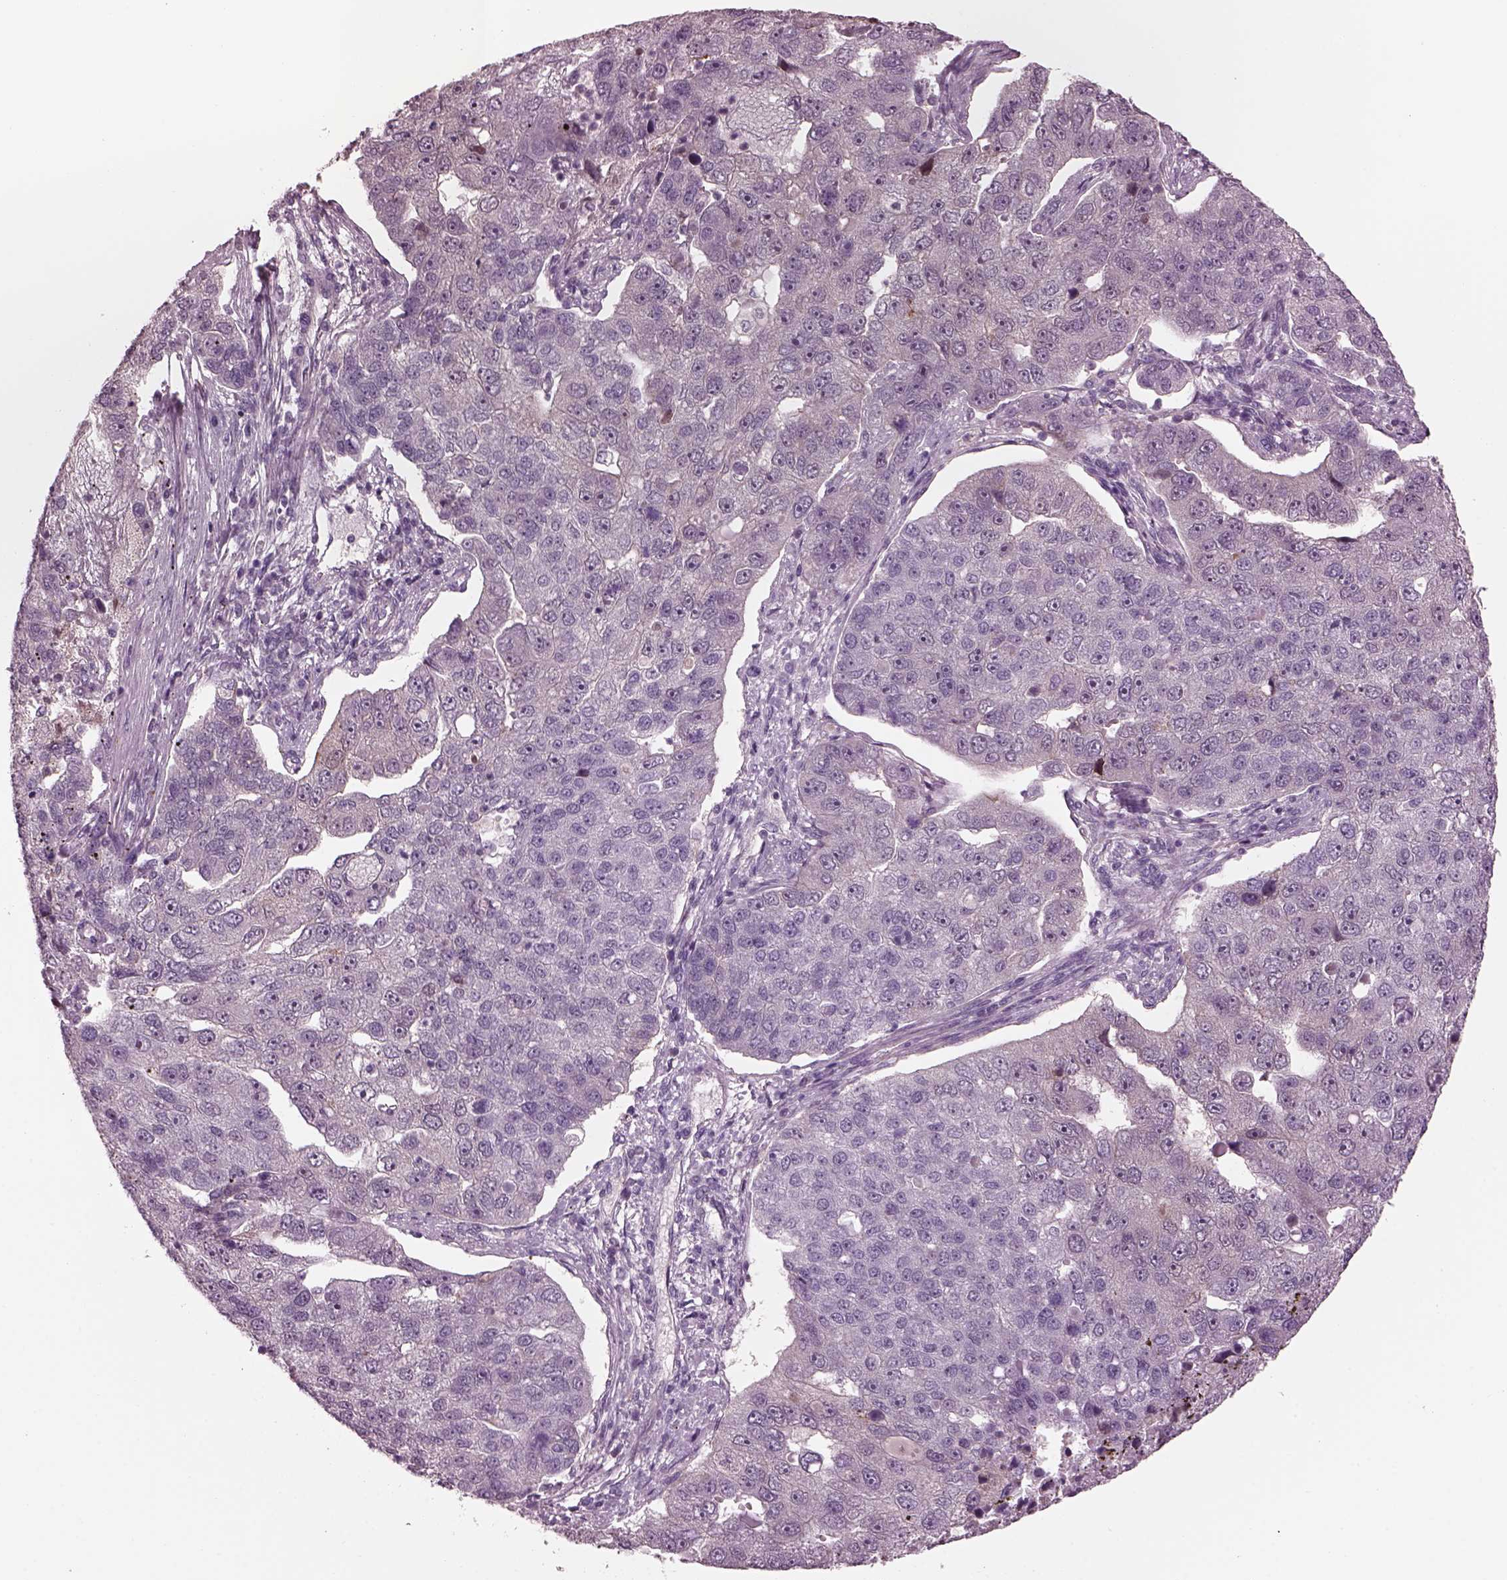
{"staining": {"intensity": "negative", "quantity": "none", "location": "none"}, "tissue": "pancreatic cancer", "cell_type": "Tumor cells", "image_type": "cancer", "snomed": [{"axis": "morphology", "description": "Adenocarcinoma, NOS"}, {"axis": "topography", "description": "Pancreas"}], "caption": "The immunohistochemistry image has no significant staining in tumor cells of pancreatic adenocarcinoma tissue.", "gene": "SRI", "patient": {"sex": "female", "age": 61}}